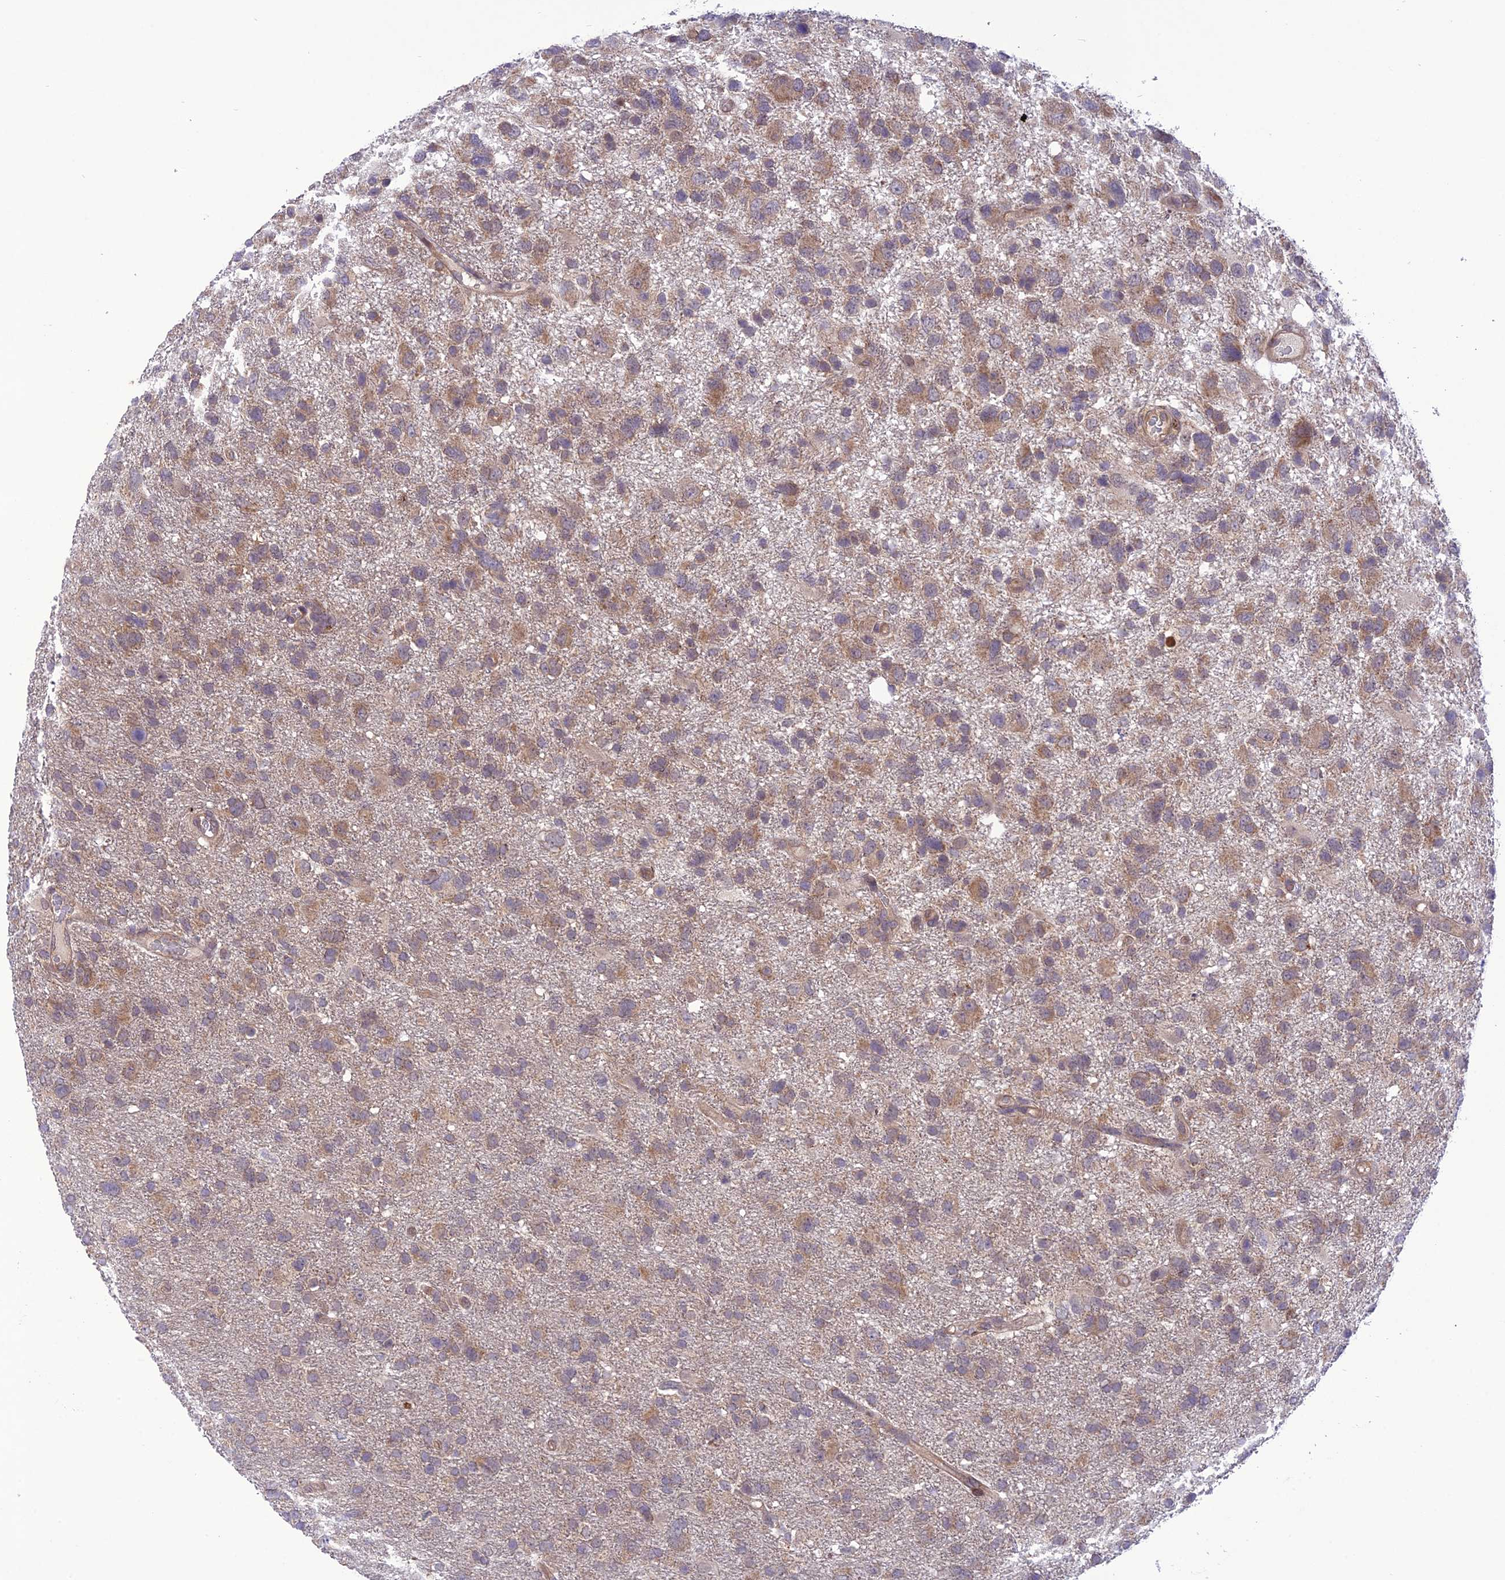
{"staining": {"intensity": "moderate", "quantity": "25%-75%", "location": "cytoplasmic/membranous"}, "tissue": "glioma", "cell_type": "Tumor cells", "image_type": "cancer", "snomed": [{"axis": "morphology", "description": "Glioma, malignant, High grade"}, {"axis": "topography", "description": "Brain"}], "caption": "Immunohistochemistry (IHC) image of neoplastic tissue: glioma stained using immunohistochemistry (IHC) reveals medium levels of moderate protein expression localized specifically in the cytoplasmic/membranous of tumor cells, appearing as a cytoplasmic/membranous brown color.", "gene": "UROS", "patient": {"sex": "male", "age": 61}}